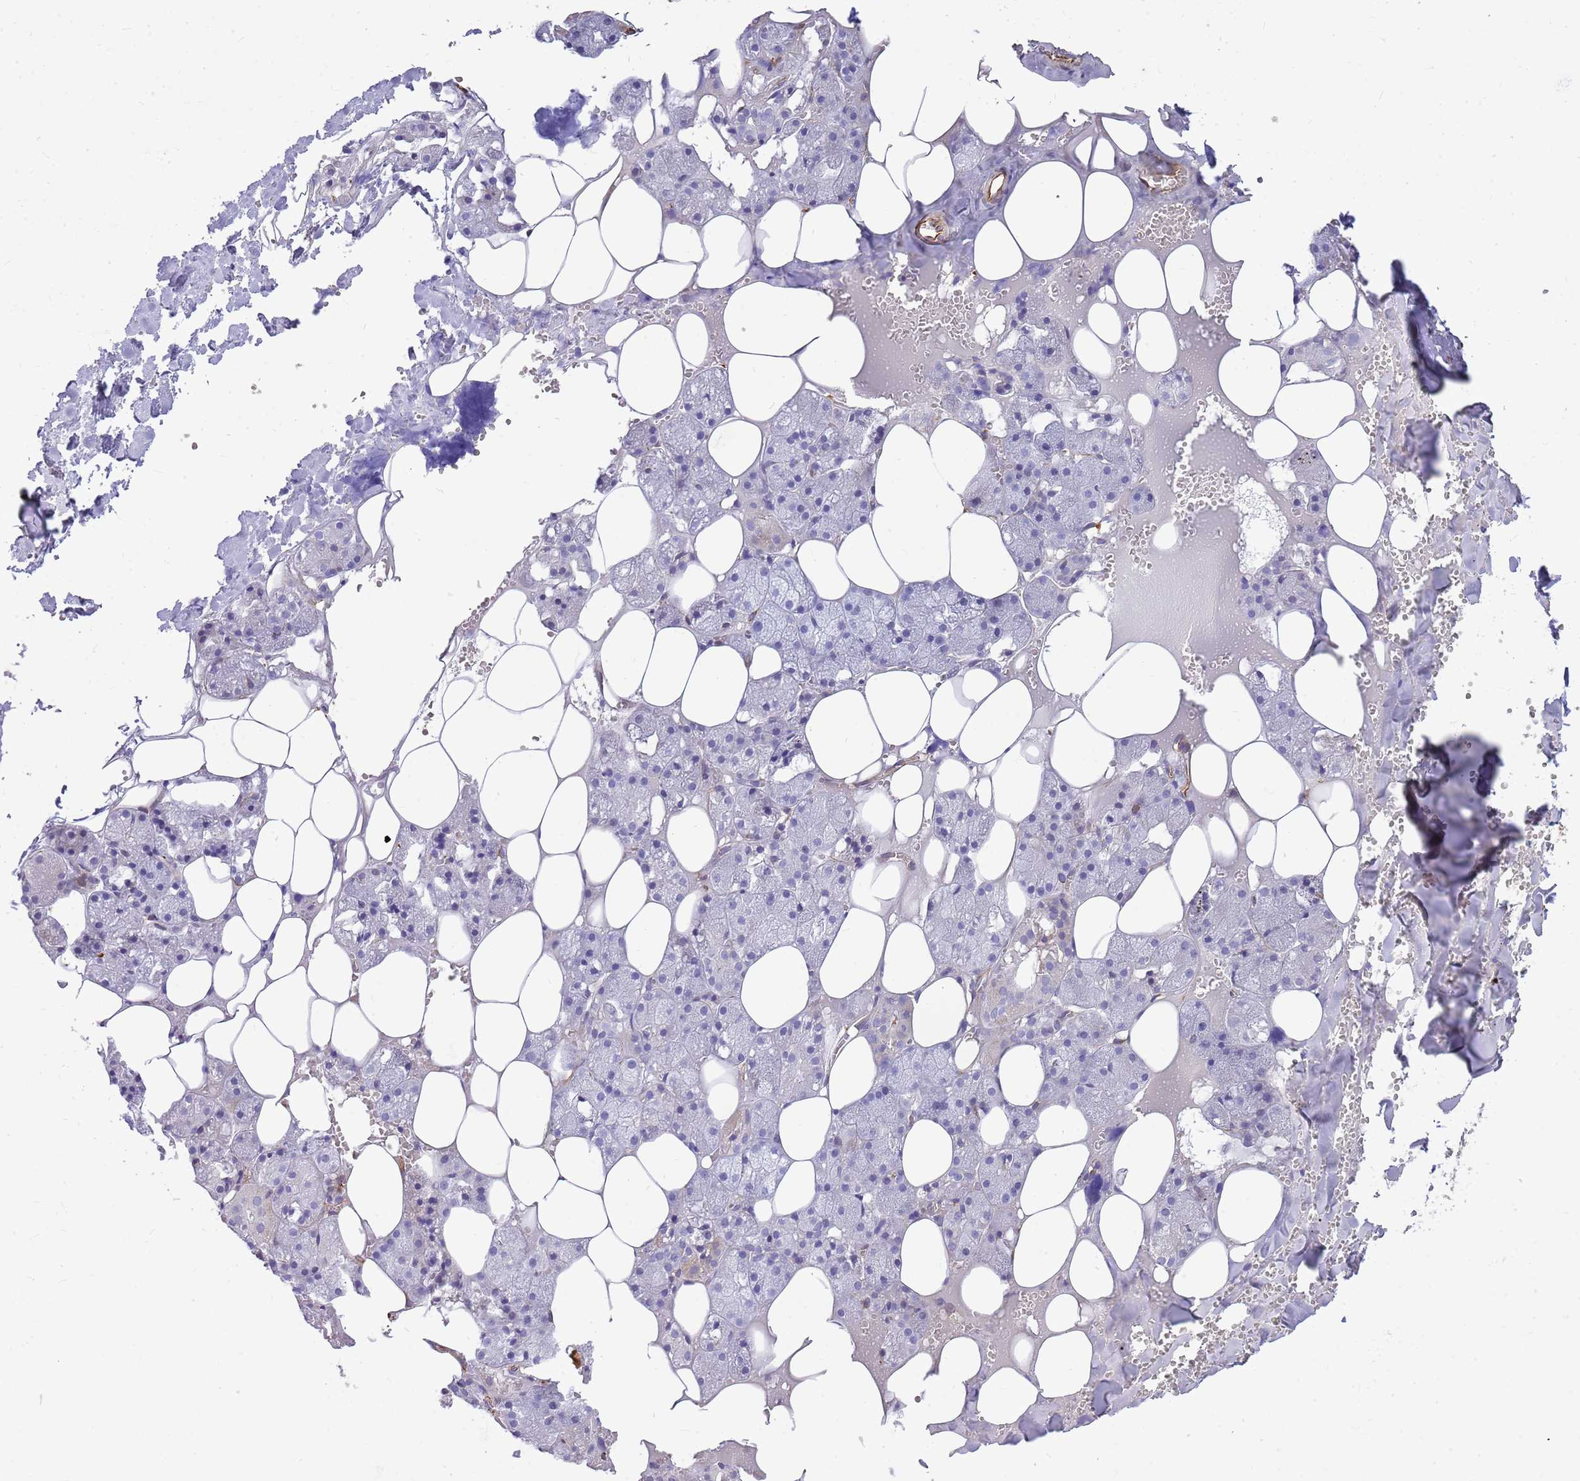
{"staining": {"intensity": "negative", "quantity": "none", "location": "none"}, "tissue": "salivary gland", "cell_type": "Glandular cells", "image_type": "normal", "snomed": [{"axis": "morphology", "description": "Normal tissue, NOS"}, {"axis": "topography", "description": "Salivary gland"}], "caption": "An image of human salivary gland is negative for staining in glandular cells. Brightfield microscopy of IHC stained with DAB (brown) and hematoxylin (blue), captured at high magnification.", "gene": "ZDHHC1", "patient": {"sex": "male", "age": 62}}